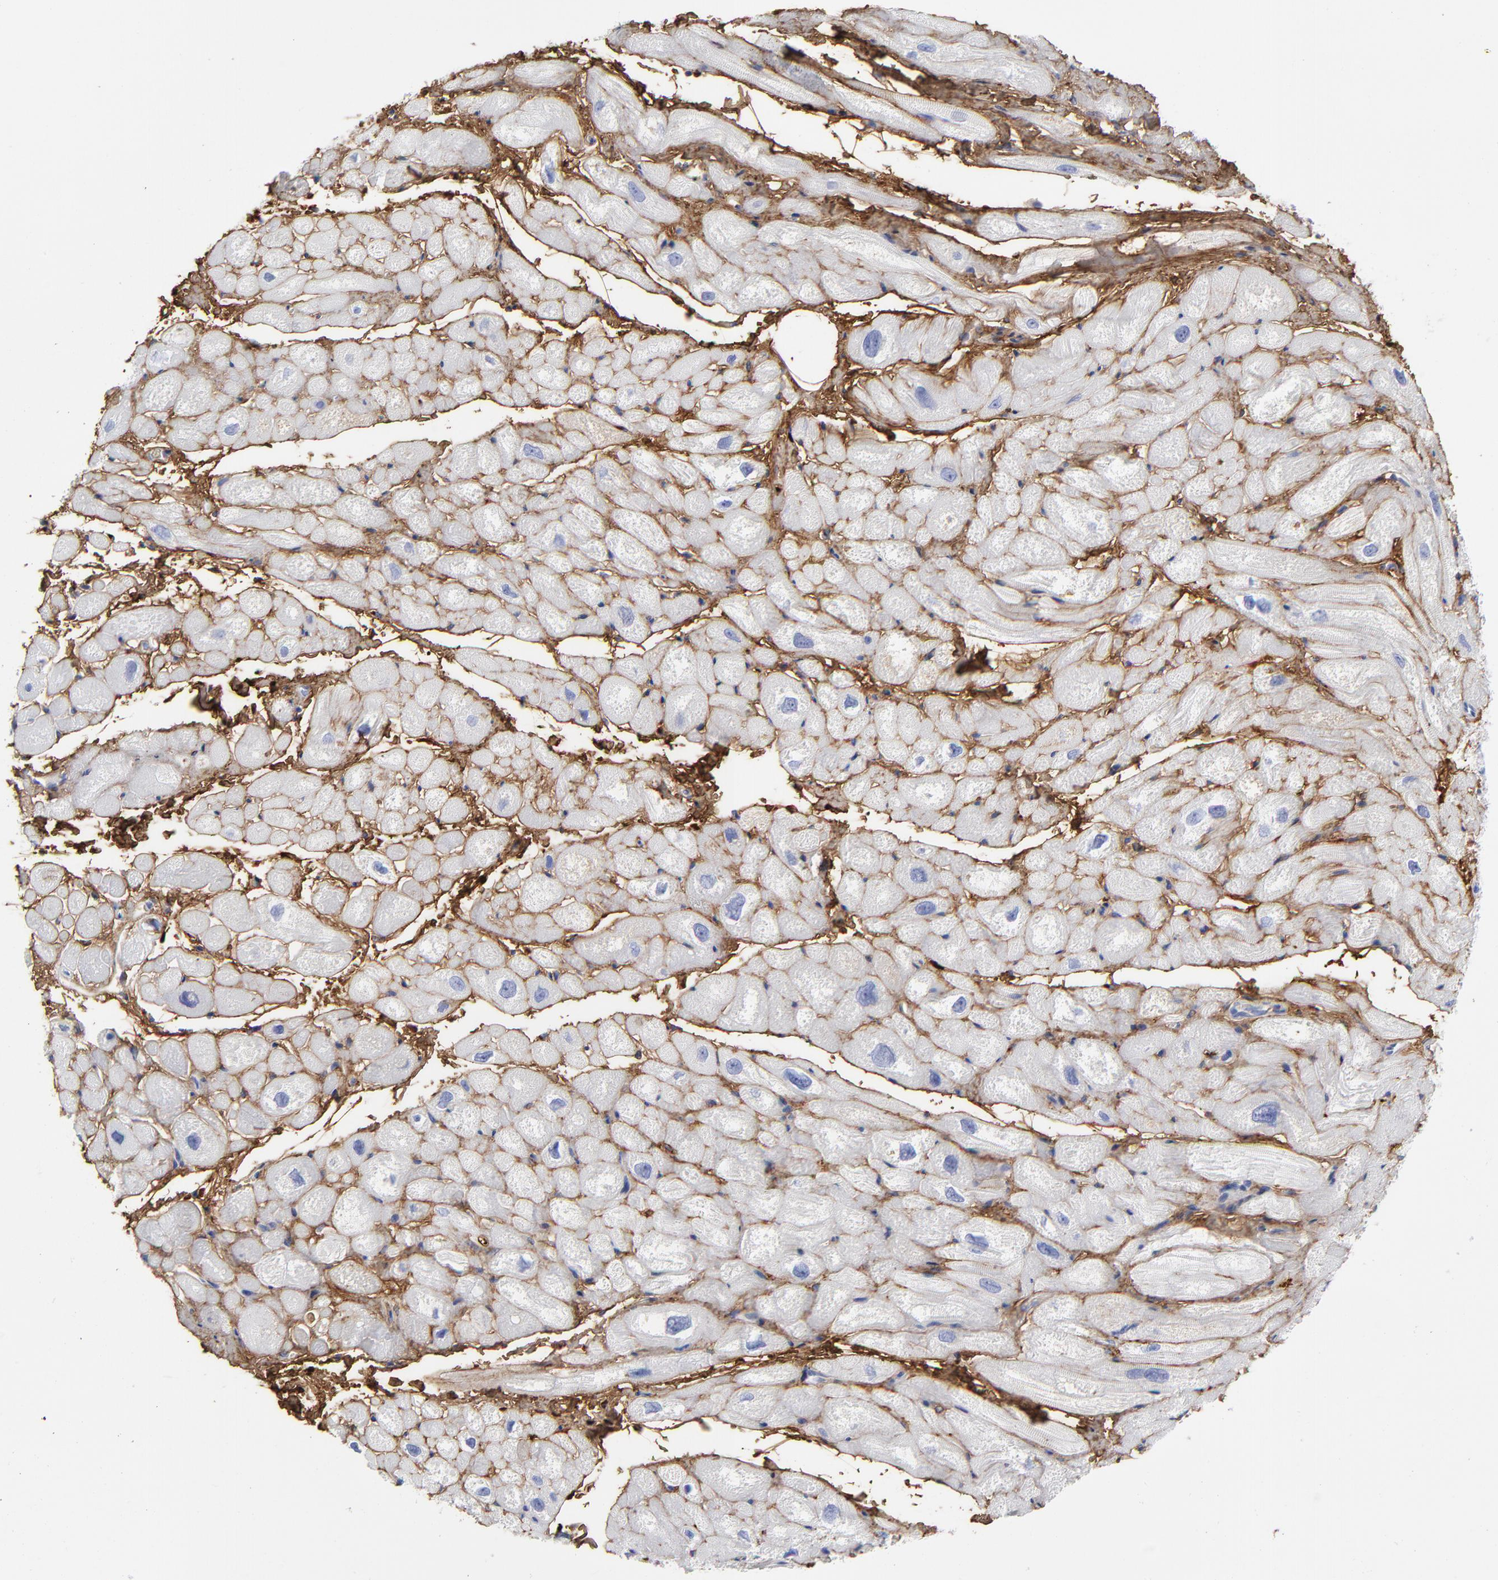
{"staining": {"intensity": "moderate", "quantity": ">75%", "location": "cytoplasmic/membranous"}, "tissue": "heart muscle", "cell_type": "Cardiomyocytes", "image_type": "normal", "snomed": [{"axis": "morphology", "description": "Normal tissue, NOS"}, {"axis": "topography", "description": "Heart"}], "caption": "About >75% of cardiomyocytes in unremarkable human heart muscle show moderate cytoplasmic/membranous protein positivity as visualized by brown immunohistochemical staining.", "gene": "DCN", "patient": {"sex": "male", "age": 49}}